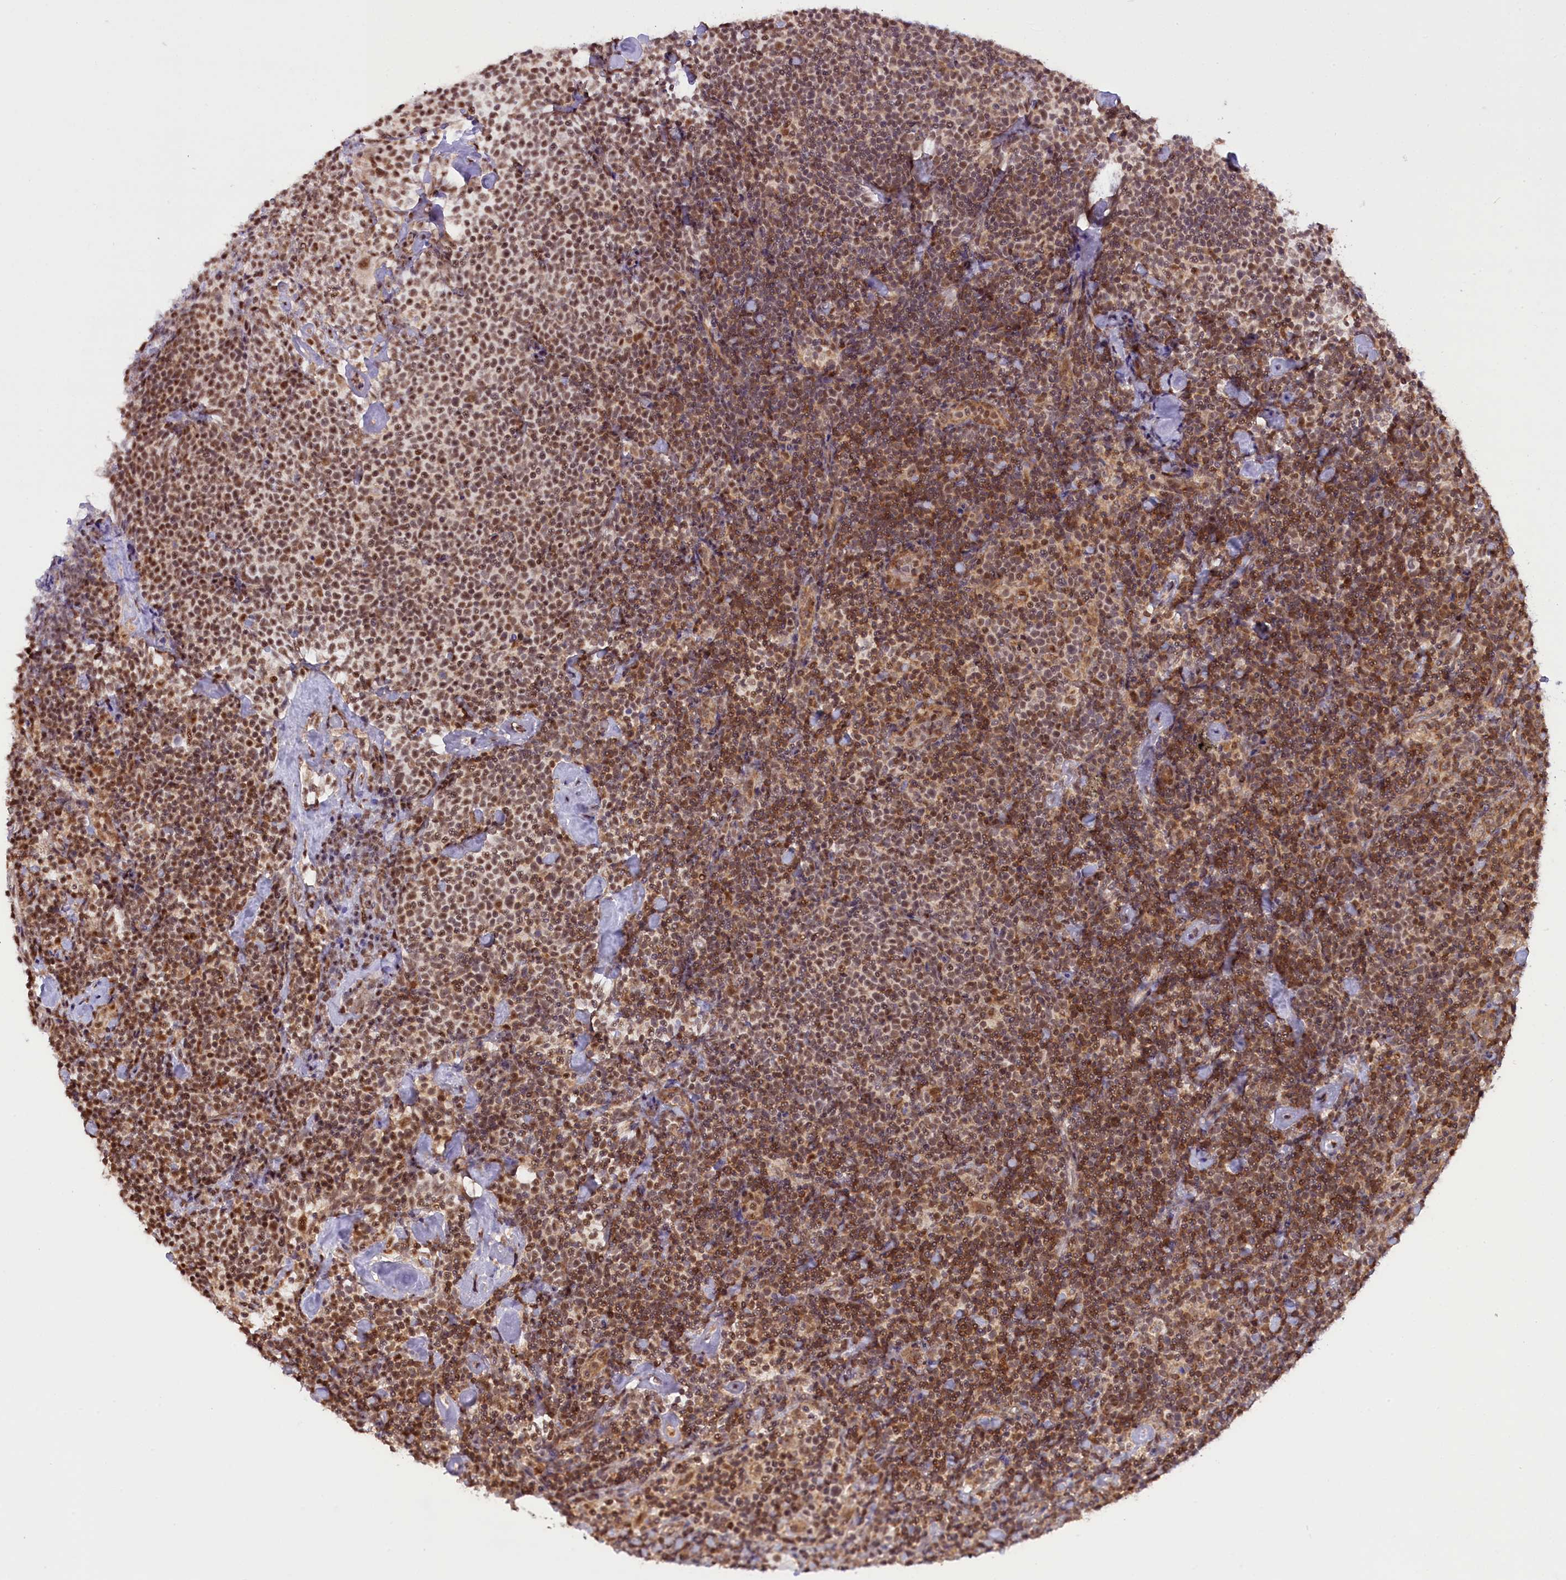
{"staining": {"intensity": "moderate", "quantity": ">75%", "location": "cytoplasmic/membranous,nuclear"}, "tissue": "lymphoma", "cell_type": "Tumor cells", "image_type": "cancer", "snomed": [{"axis": "morphology", "description": "Malignant lymphoma, non-Hodgkin's type, High grade"}, {"axis": "topography", "description": "Lymph node"}], "caption": "Brown immunohistochemical staining in human high-grade malignant lymphoma, non-Hodgkin's type exhibits moderate cytoplasmic/membranous and nuclear staining in approximately >75% of tumor cells.", "gene": "CARD8", "patient": {"sex": "male", "age": 61}}